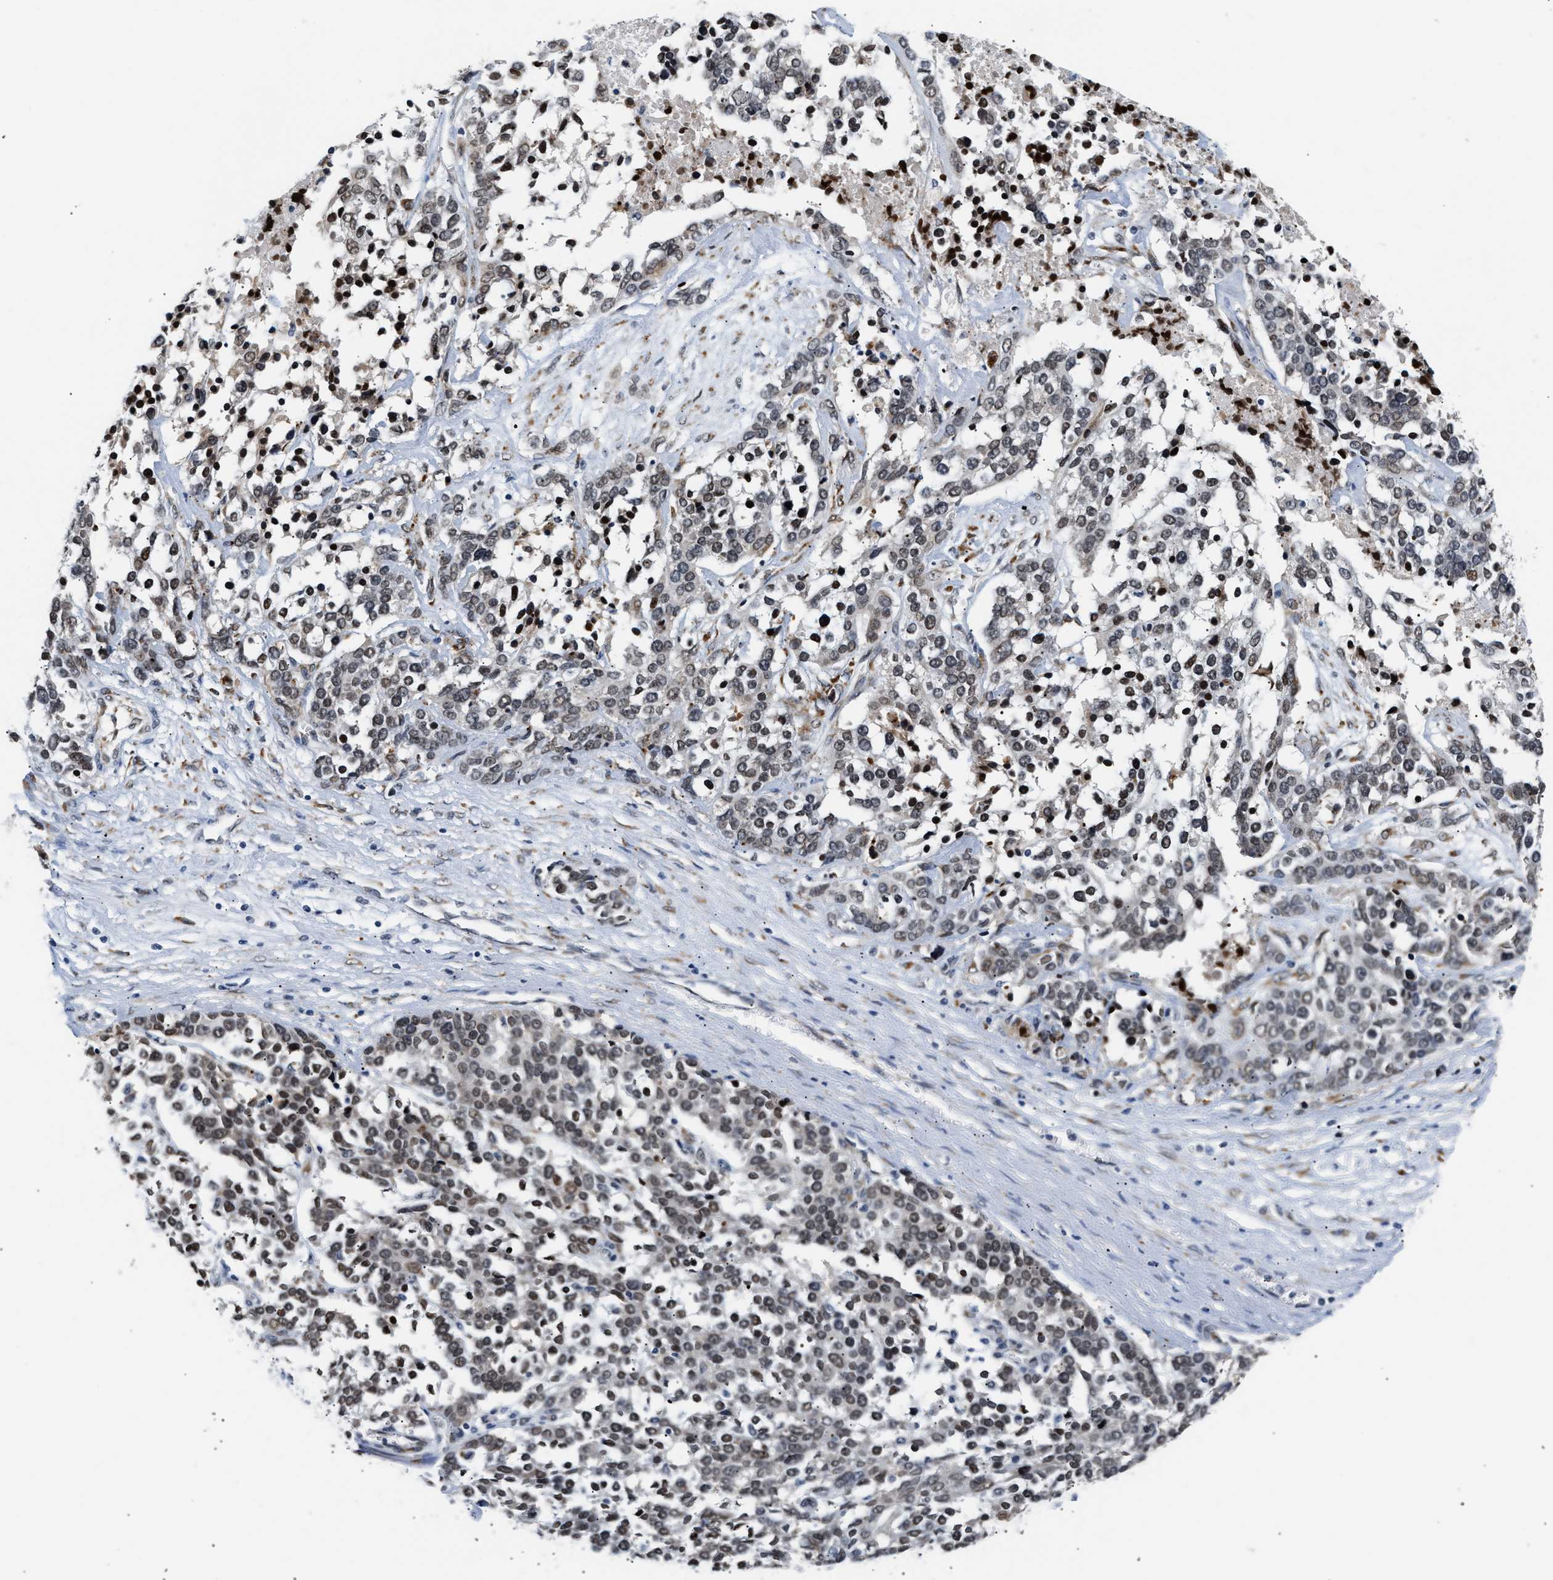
{"staining": {"intensity": "weak", "quantity": "25%-75%", "location": "nuclear"}, "tissue": "ovarian cancer", "cell_type": "Tumor cells", "image_type": "cancer", "snomed": [{"axis": "morphology", "description": "Cystadenocarcinoma, serous, NOS"}, {"axis": "topography", "description": "Ovary"}], "caption": "High-magnification brightfield microscopy of ovarian cancer stained with DAB (3,3'-diaminobenzidine) (brown) and counterstained with hematoxylin (blue). tumor cells exhibit weak nuclear staining is seen in approximately25%-75% of cells.", "gene": "THOC1", "patient": {"sex": "female", "age": 44}}